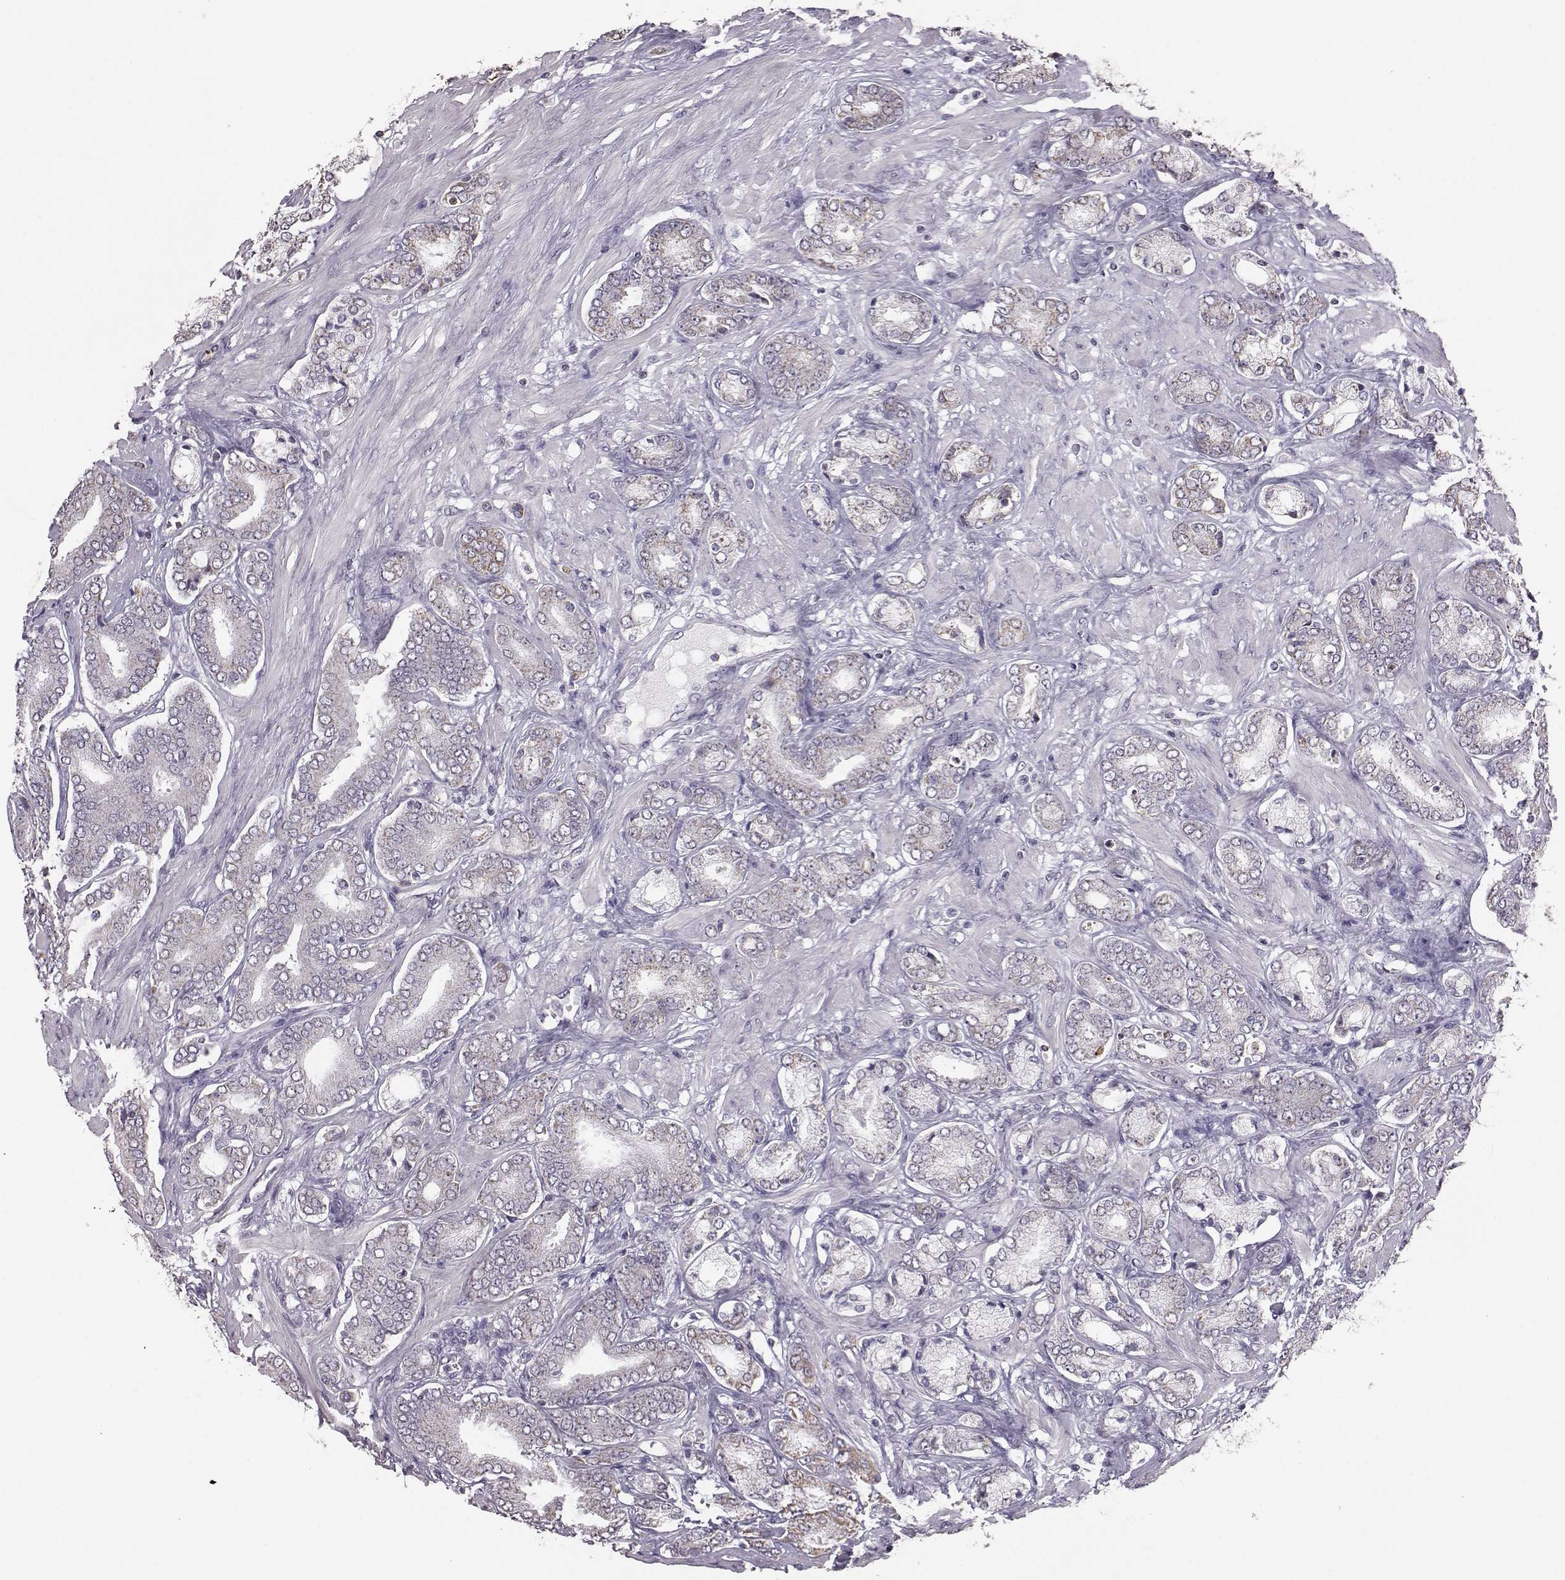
{"staining": {"intensity": "negative", "quantity": "none", "location": "none"}, "tissue": "prostate cancer", "cell_type": "Tumor cells", "image_type": "cancer", "snomed": [{"axis": "morphology", "description": "Adenocarcinoma, High grade"}, {"axis": "topography", "description": "Prostate"}], "caption": "Immunohistochemistry image of human prostate adenocarcinoma (high-grade) stained for a protein (brown), which exhibits no expression in tumor cells. (DAB (3,3'-diaminobenzidine) IHC visualized using brightfield microscopy, high magnification).", "gene": "ALDH3A1", "patient": {"sex": "male", "age": 56}}